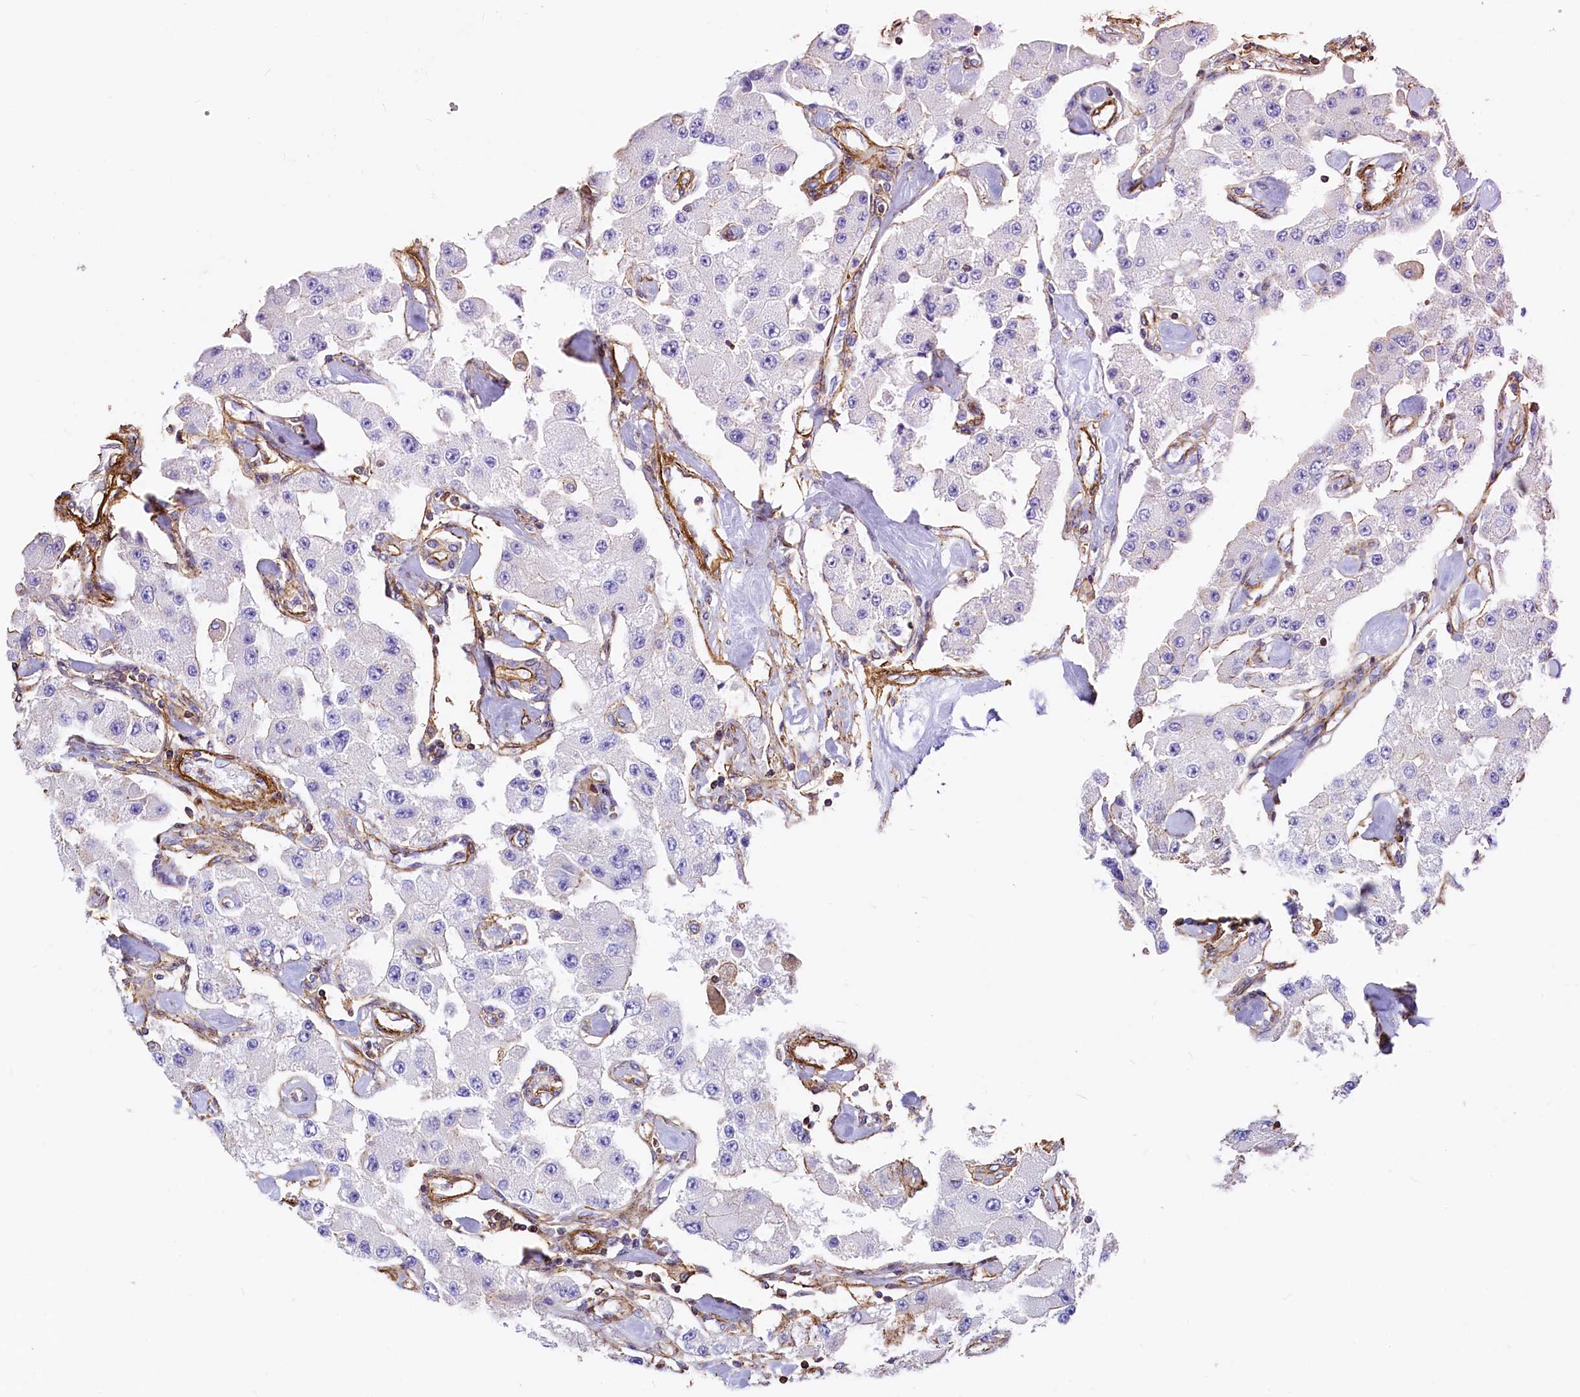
{"staining": {"intensity": "negative", "quantity": "none", "location": "none"}, "tissue": "carcinoid", "cell_type": "Tumor cells", "image_type": "cancer", "snomed": [{"axis": "morphology", "description": "Carcinoid, malignant, NOS"}, {"axis": "topography", "description": "Pancreas"}], "caption": "Tumor cells show no significant protein expression in malignant carcinoid.", "gene": "THBS1", "patient": {"sex": "male", "age": 41}}